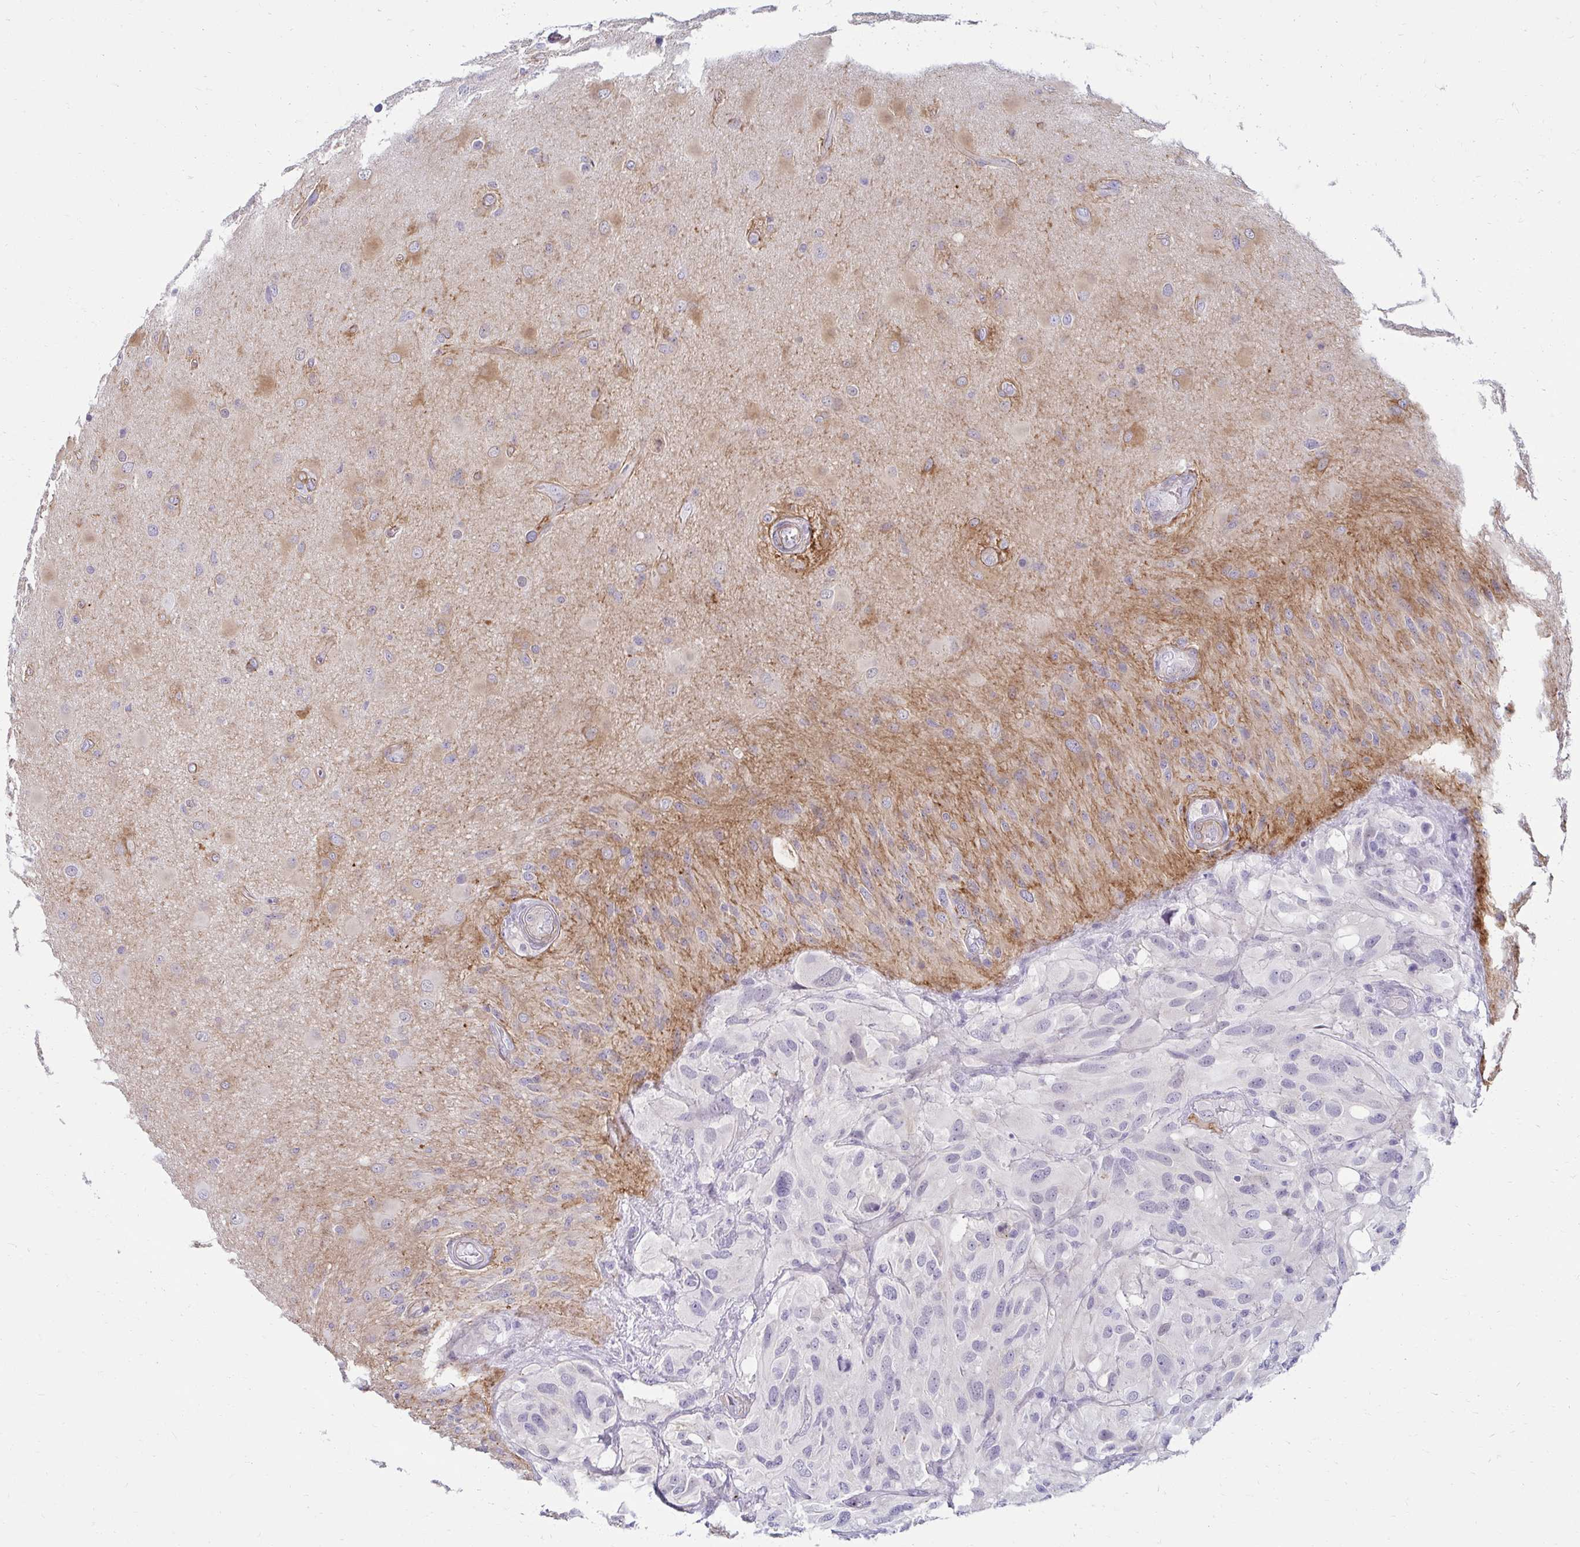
{"staining": {"intensity": "negative", "quantity": "none", "location": "none"}, "tissue": "glioma", "cell_type": "Tumor cells", "image_type": "cancer", "snomed": [{"axis": "morphology", "description": "Glioma, malignant, High grade"}, {"axis": "topography", "description": "Brain"}], "caption": "This is a histopathology image of immunohistochemistry staining of high-grade glioma (malignant), which shows no positivity in tumor cells.", "gene": "ANKRD62", "patient": {"sex": "male", "age": 53}}